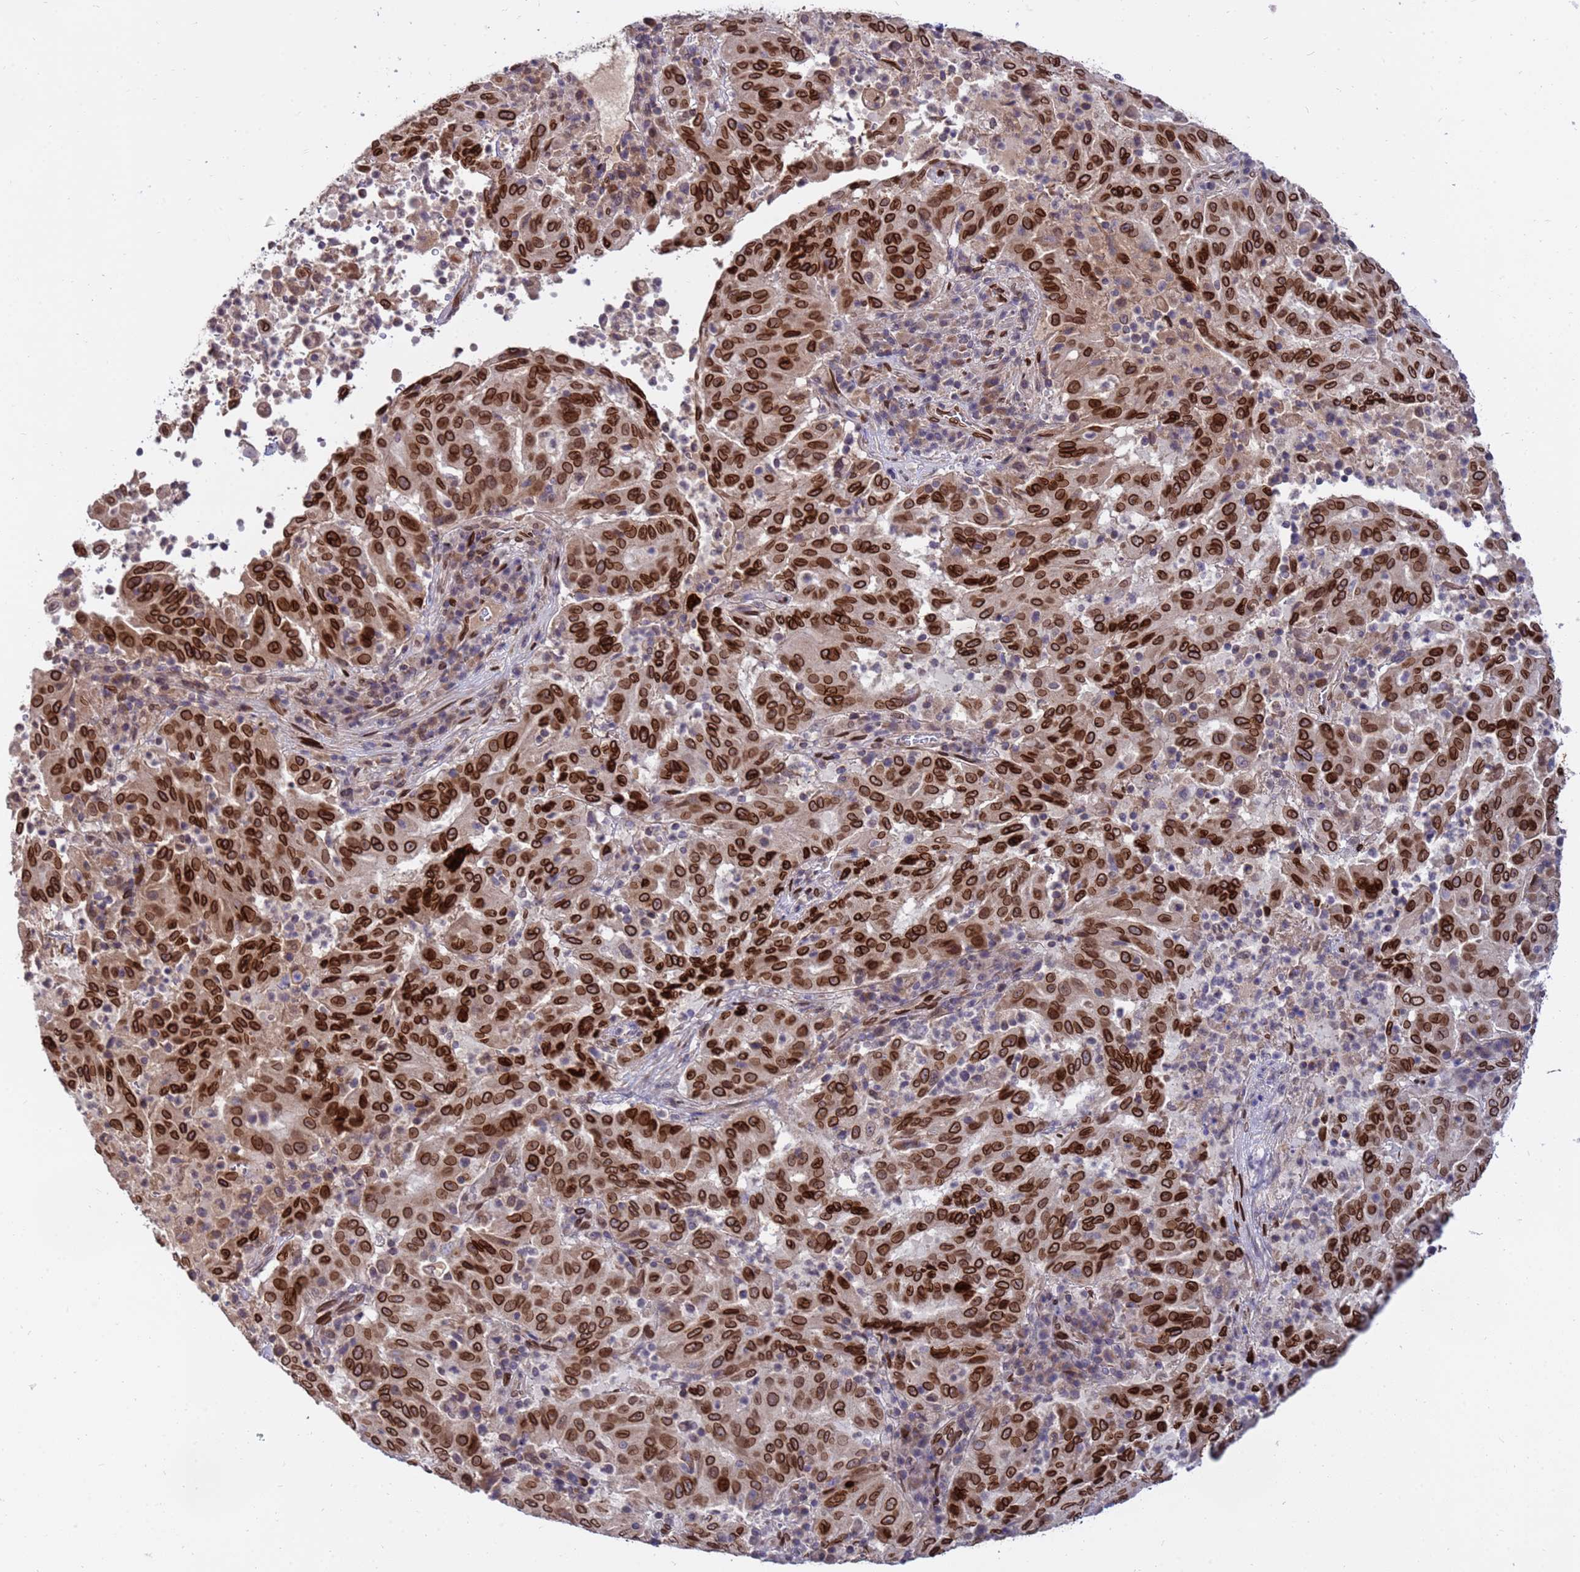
{"staining": {"intensity": "strong", "quantity": ">75%", "location": "cytoplasmic/membranous,nuclear"}, "tissue": "pancreatic cancer", "cell_type": "Tumor cells", "image_type": "cancer", "snomed": [{"axis": "morphology", "description": "Adenocarcinoma, NOS"}, {"axis": "topography", "description": "Pancreas"}], "caption": "Strong cytoplasmic/membranous and nuclear protein positivity is seen in approximately >75% of tumor cells in pancreatic adenocarcinoma.", "gene": "GPR135", "patient": {"sex": "male", "age": 63}}